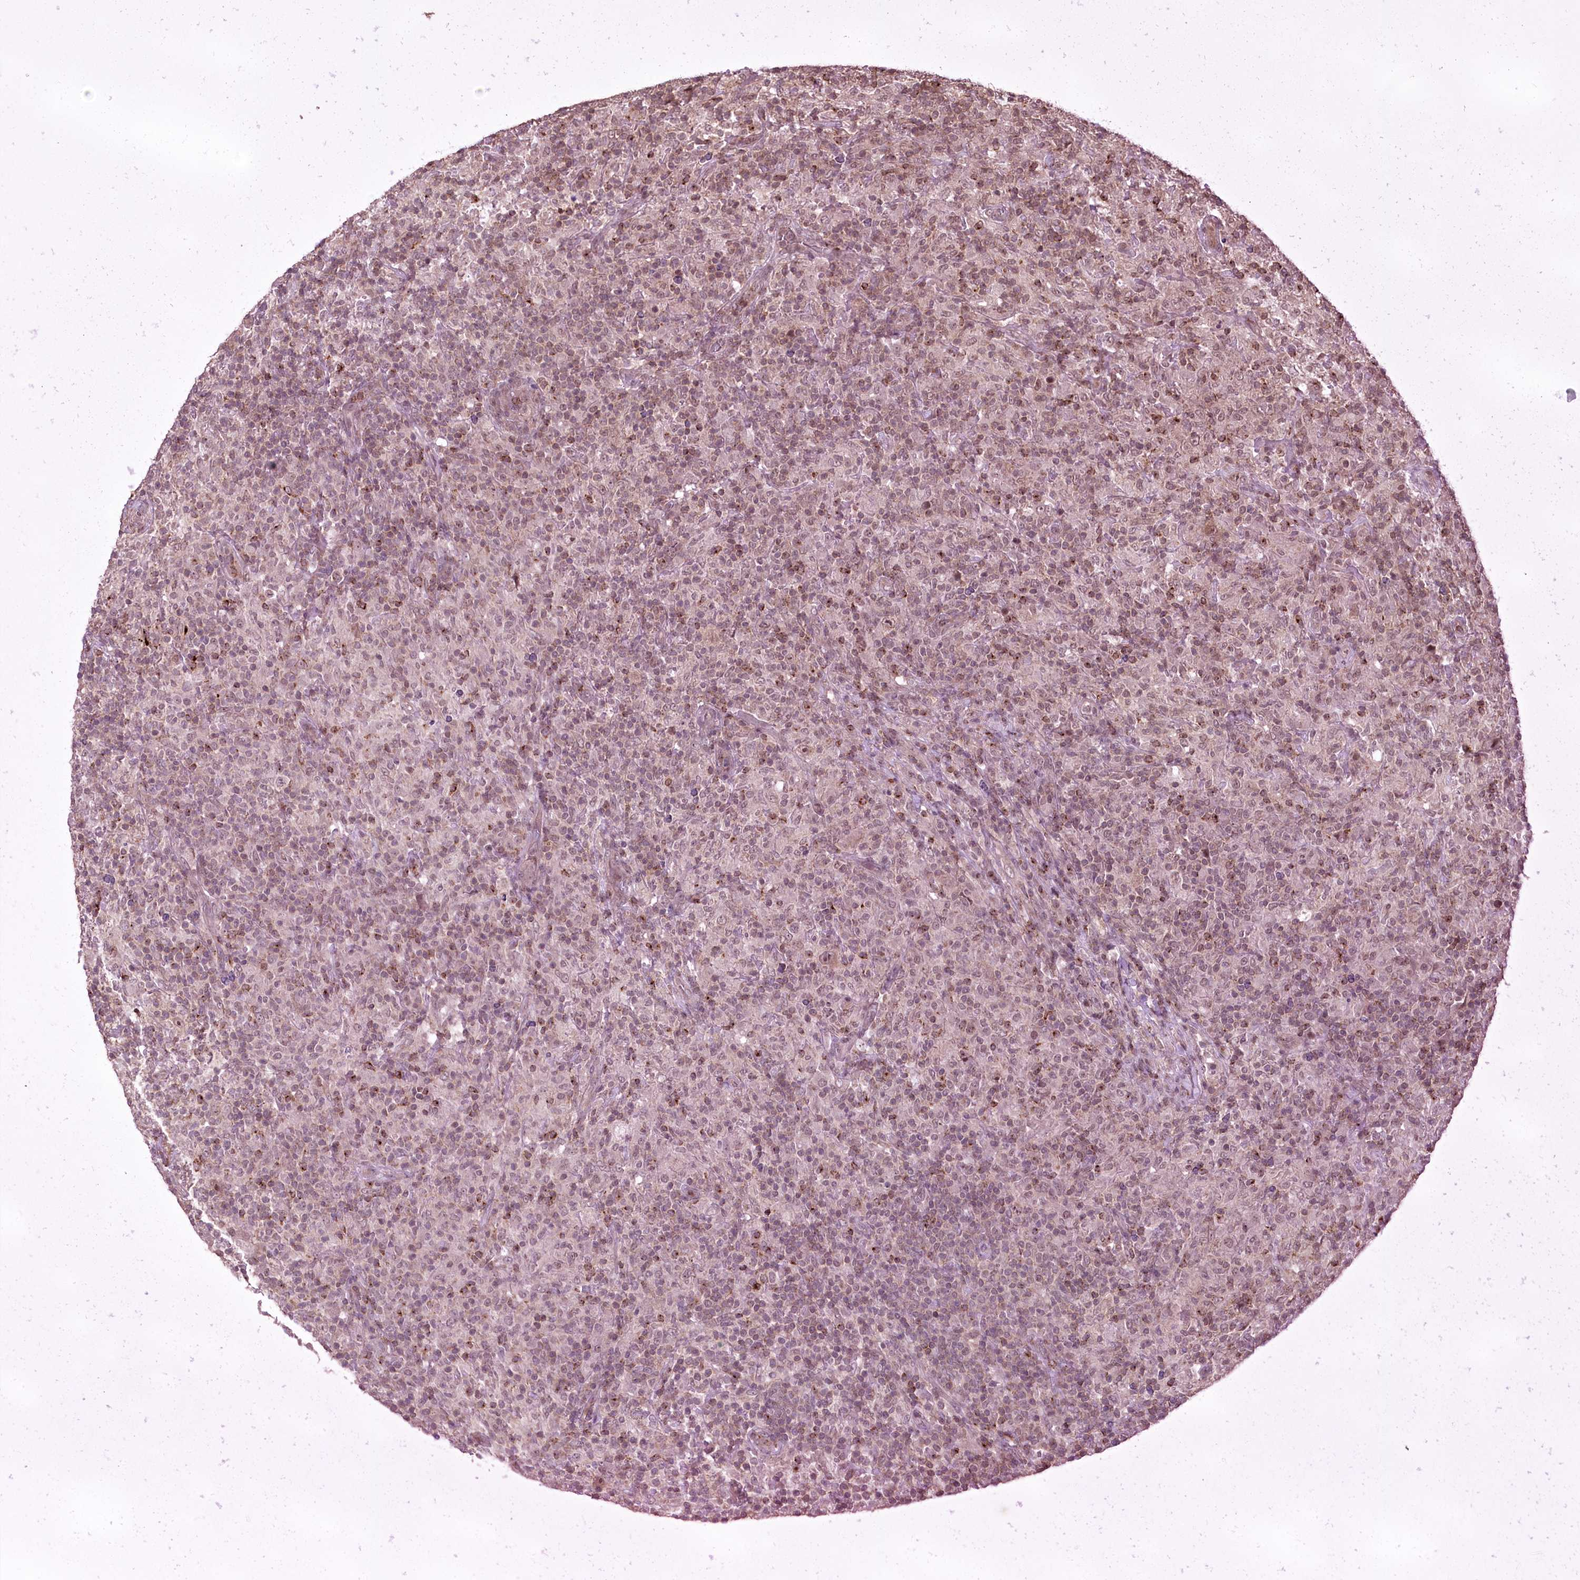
{"staining": {"intensity": "weak", "quantity": "25%-75%", "location": "nuclear"}, "tissue": "lymphoma", "cell_type": "Tumor cells", "image_type": "cancer", "snomed": [{"axis": "morphology", "description": "Hodgkin's disease, NOS"}, {"axis": "topography", "description": "Lymph node"}], "caption": "Tumor cells display low levels of weak nuclear expression in about 25%-75% of cells in human Hodgkin's disease.", "gene": "CCSER2", "patient": {"sex": "male", "age": 70}}